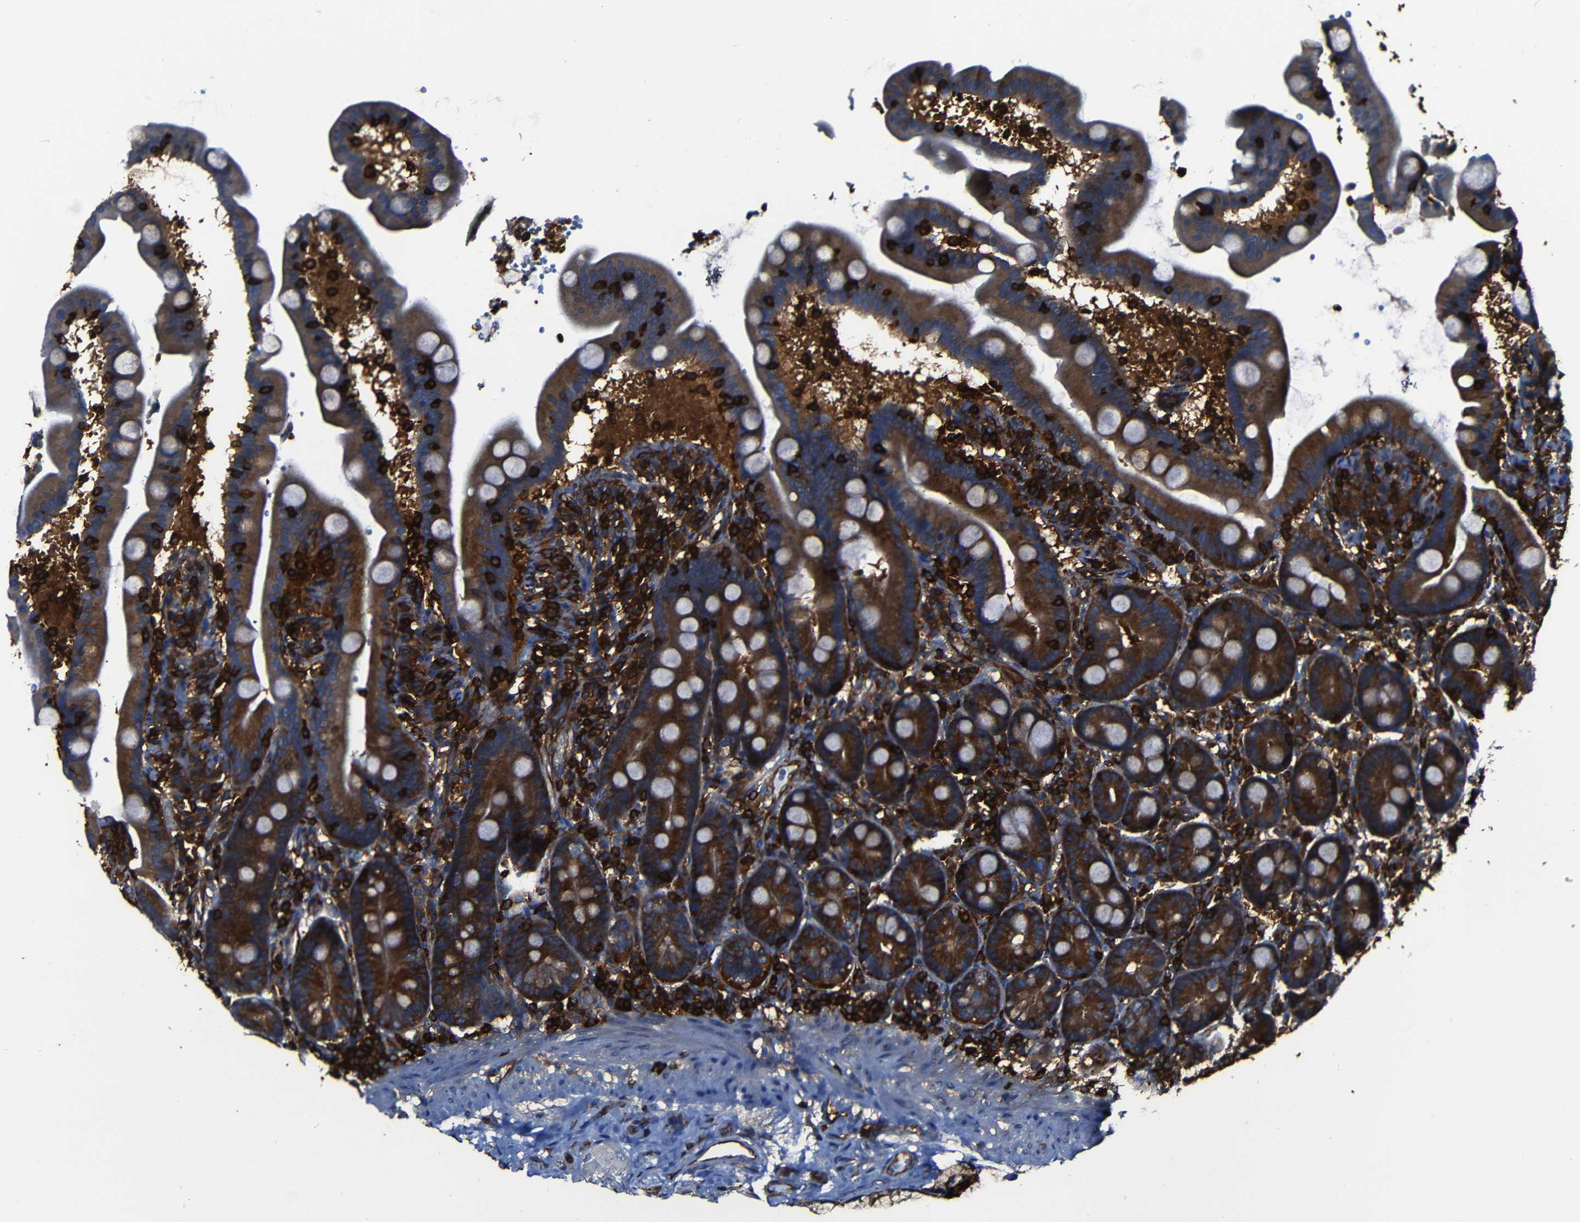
{"staining": {"intensity": "strong", "quantity": ">75%", "location": "cytoplasmic/membranous"}, "tissue": "duodenum", "cell_type": "Glandular cells", "image_type": "normal", "snomed": [{"axis": "morphology", "description": "Normal tissue, NOS"}, {"axis": "topography", "description": "Duodenum"}], "caption": "IHC (DAB) staining of benign duodenum demonstrates strong cytoplasmic/membranous protein expression in approximately >75% of glandular cells. Nuclei are stained in blue.", "gene": "ARHGEF1", "patient": {"sex": "male", "age": 54}}